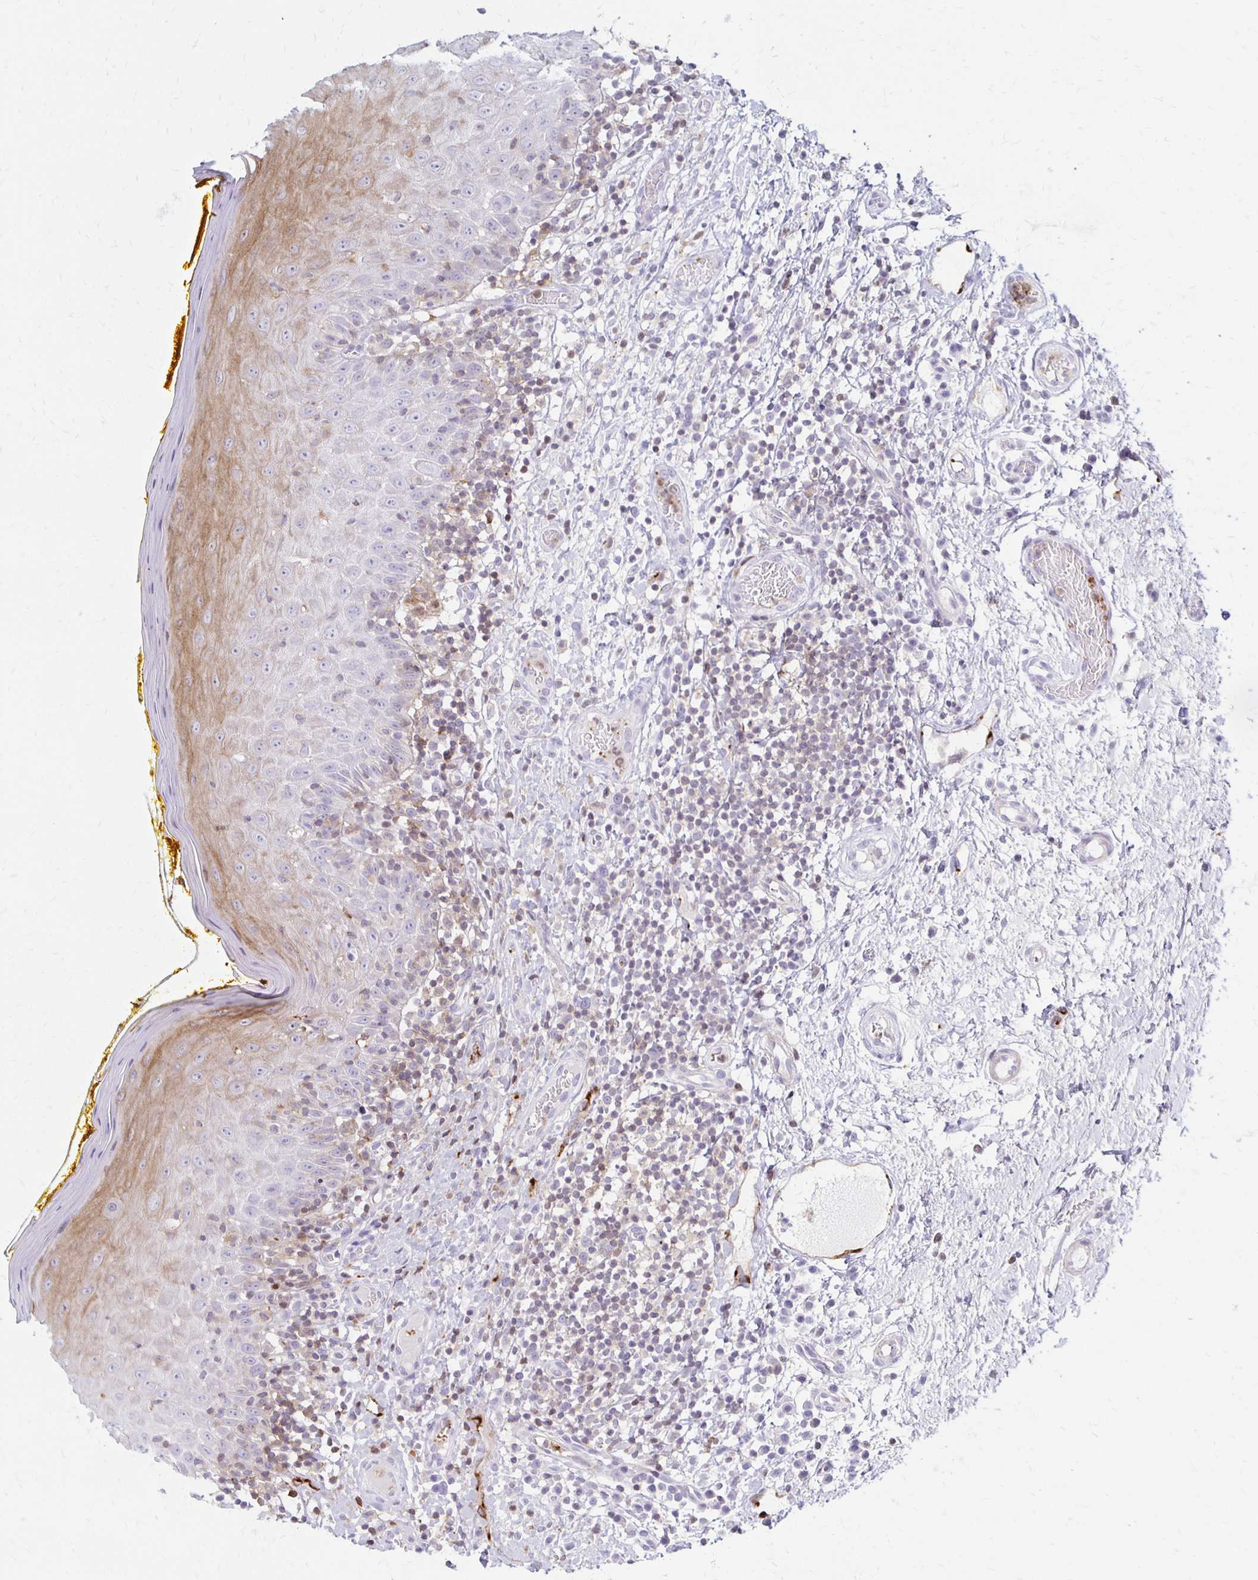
{"staining": {"intensity": "weak", "quantity": "<25%", "location": "cytoplasmic/membranous"}, "tissue": "oral mucosa", "cell_type": "Squamous epithelial cells", "image_type": "normal", "snomed": [{"axis": "morphology", "description": "Normal tissue, NOS"}, {"axis": "topography", "description": "Oral tissue"}, {"axis": "topography", "description": "Tounge, NOS"}], "caption": "This is an immunohistochemistry (IHC) image of unremarkable oral mucosa. There is no staining in squamous epithelial cells.", "gene": "CCL21", "patient": {"sex": "female", "age": 58}}